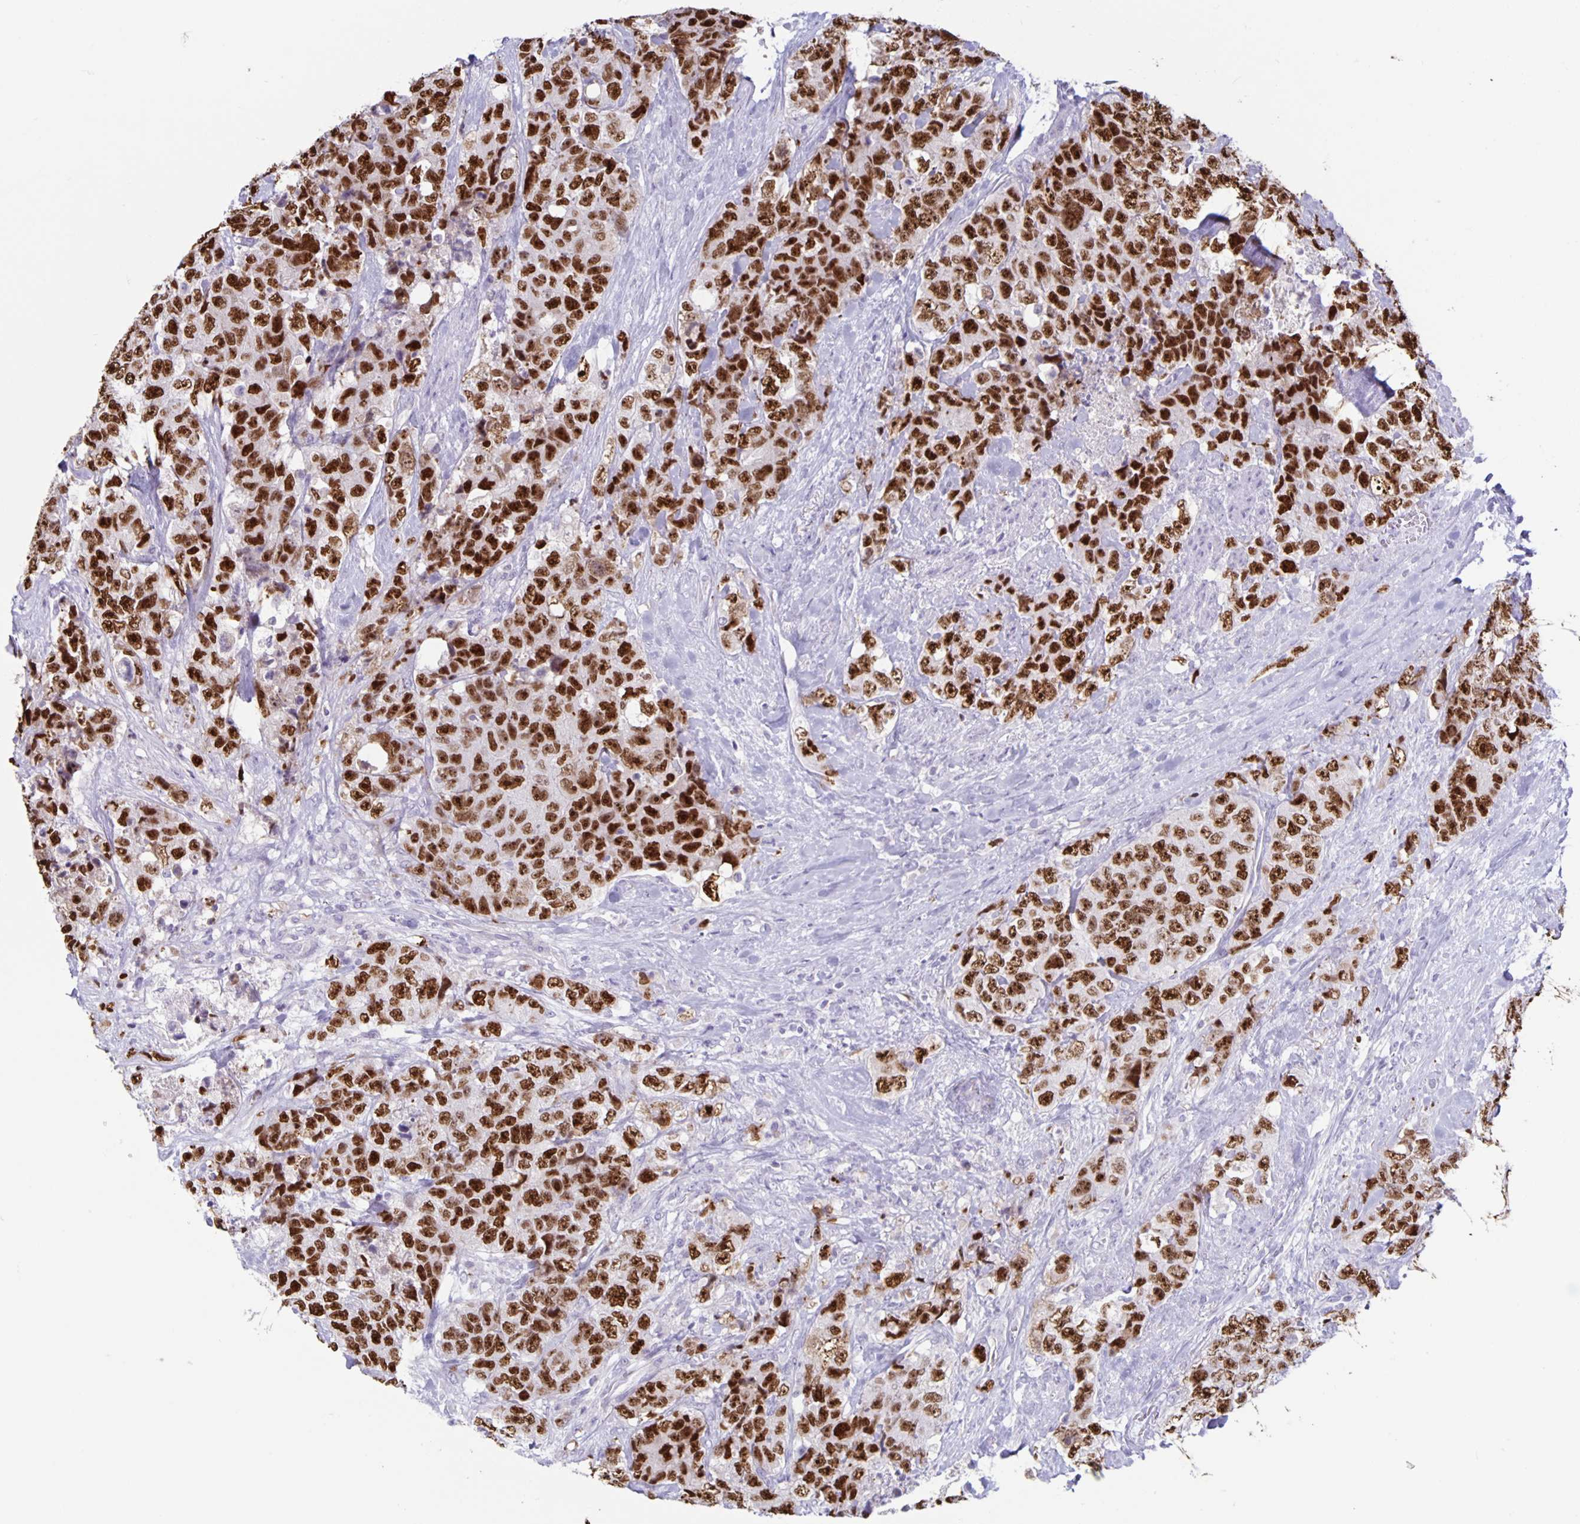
{"staining": {"intensity": "strong", "quantity": ">75%", "location": "nuclear"}, "tissue": "urothelial cancer", "cell_type": "Tumor cells", "image_type": "cancer", "snomed": [{"axis": "morphology", "description": "Urothelial carcinoma, High grade"}, {"axis": "topography", "description": "Urinary bladder"}], "caption": "Immunohistochemical staining of human high-grade urothelial carcinoma reveals high levels of strong nuclear positivity in about >75% of tumor cells.", "gene": "CT45A5", "patient": {"sex": "female", "age": 78}}